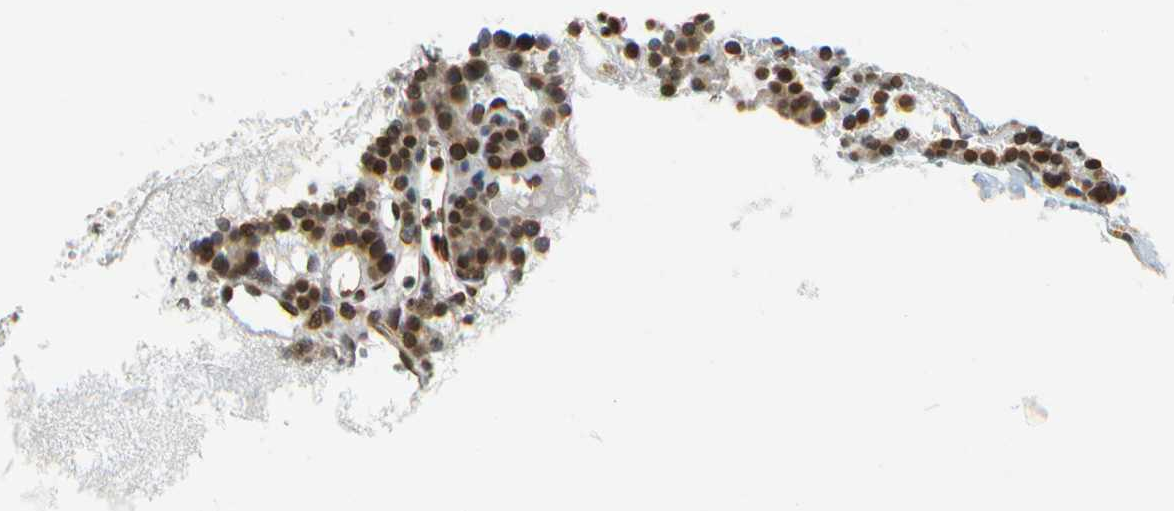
{"staining": {"intensity": "strong", "quantity": ">75%", "location": "nuclear"}, "tissue": "parathyroid gland", "cell_type": "Glandular cells", "image_type": "normal", "snomed": [{"axis": "morphology", "description": "Normal tissue, NOS"}, {"axis": "topography", "description": "Parathyroid gland"}], "caption": "Strong nuclear protein positivity is appreciated in about >75% of glandular cells in parathyroid gland. Immunohistochemistry (ihc) stains the protein in brown and the nuclei are stained blue.", "gene": "SUN1", "patient": {"sex": "male", "age": 25}}